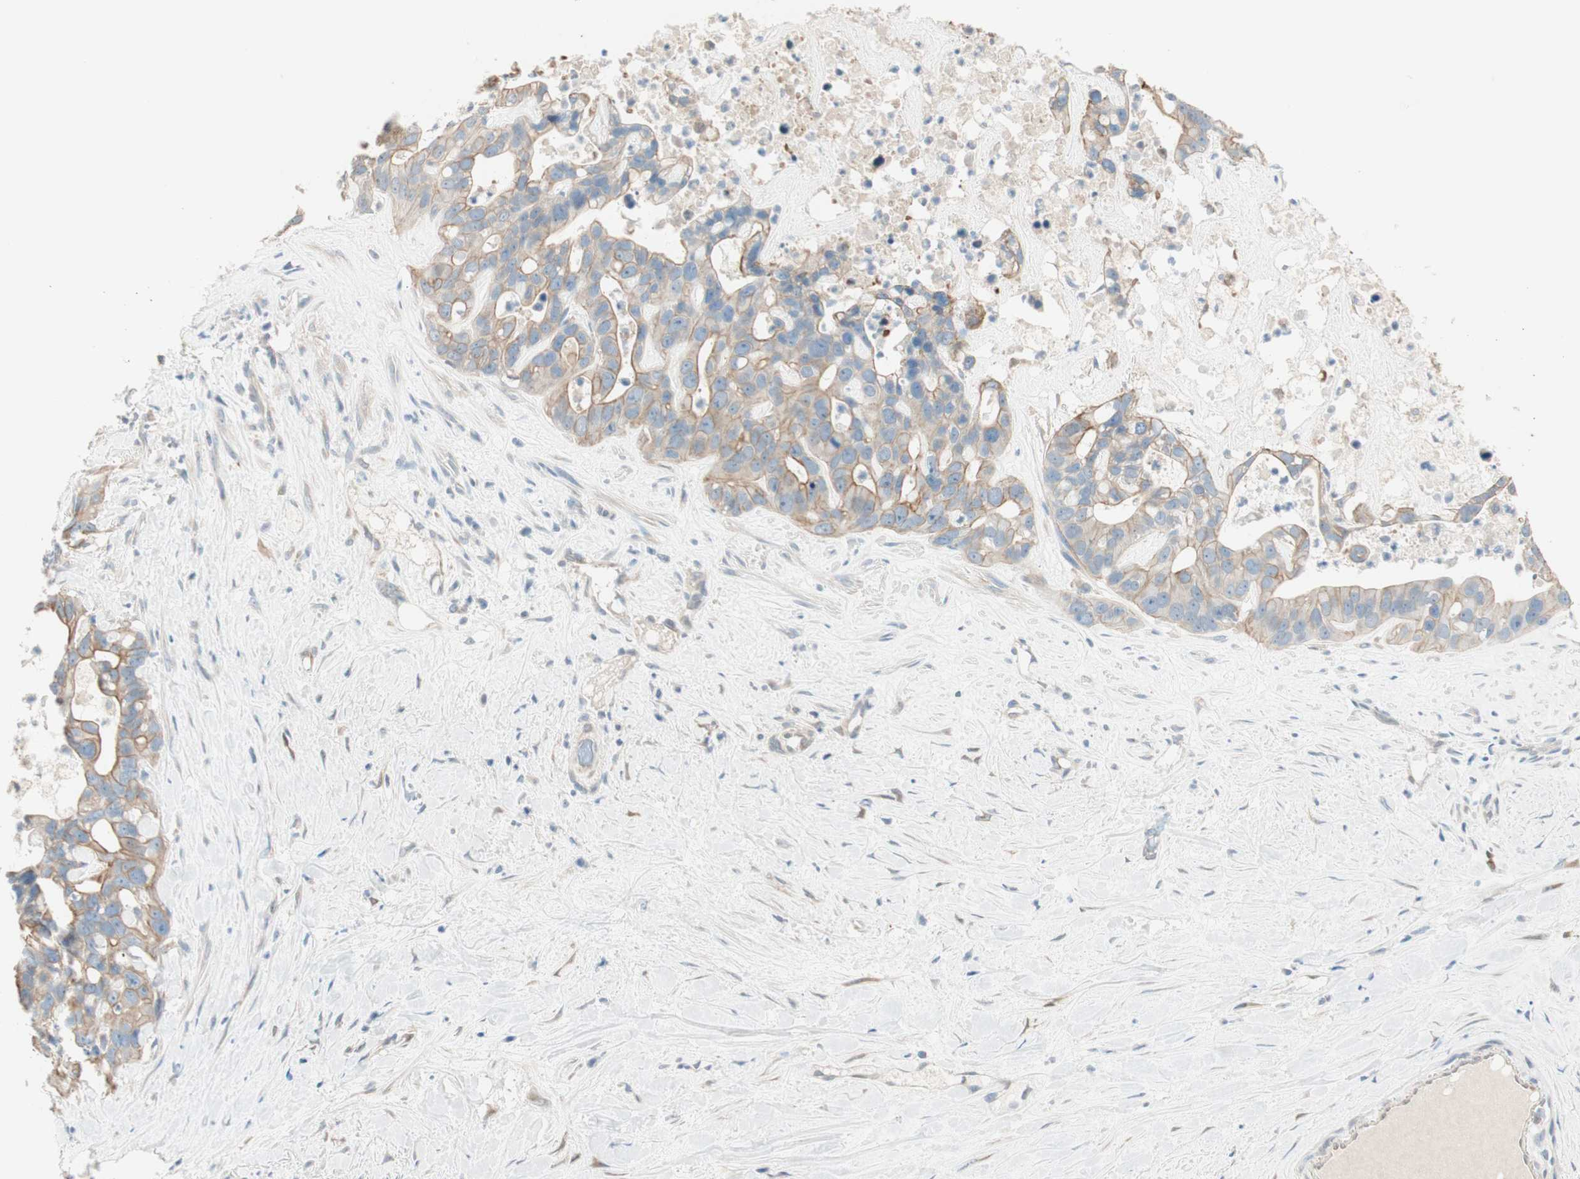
{"staining": {"intensity": "moderate", "quantity": ">75%", "location": "cytoplasmic/membranous"}, "tissue": "liver cancer", "cell_type": "Tumor cells", "image_type": "cancer", "snomed": [{"axis": "morphology", "description": "Cholangiocarcinoma"}, {"axis": "topography", "description": "Liver"}], "caption": "This micrograph exhibits immunohistochemistry (IHC) staining of human liver cancer (cholangiocarcinoma), with medium moderate cytoplasmic/membranous expression in approximately >75% of tumor cells.", "gene": "CDK3", "patient": {"sex": "female", "age": 65}}